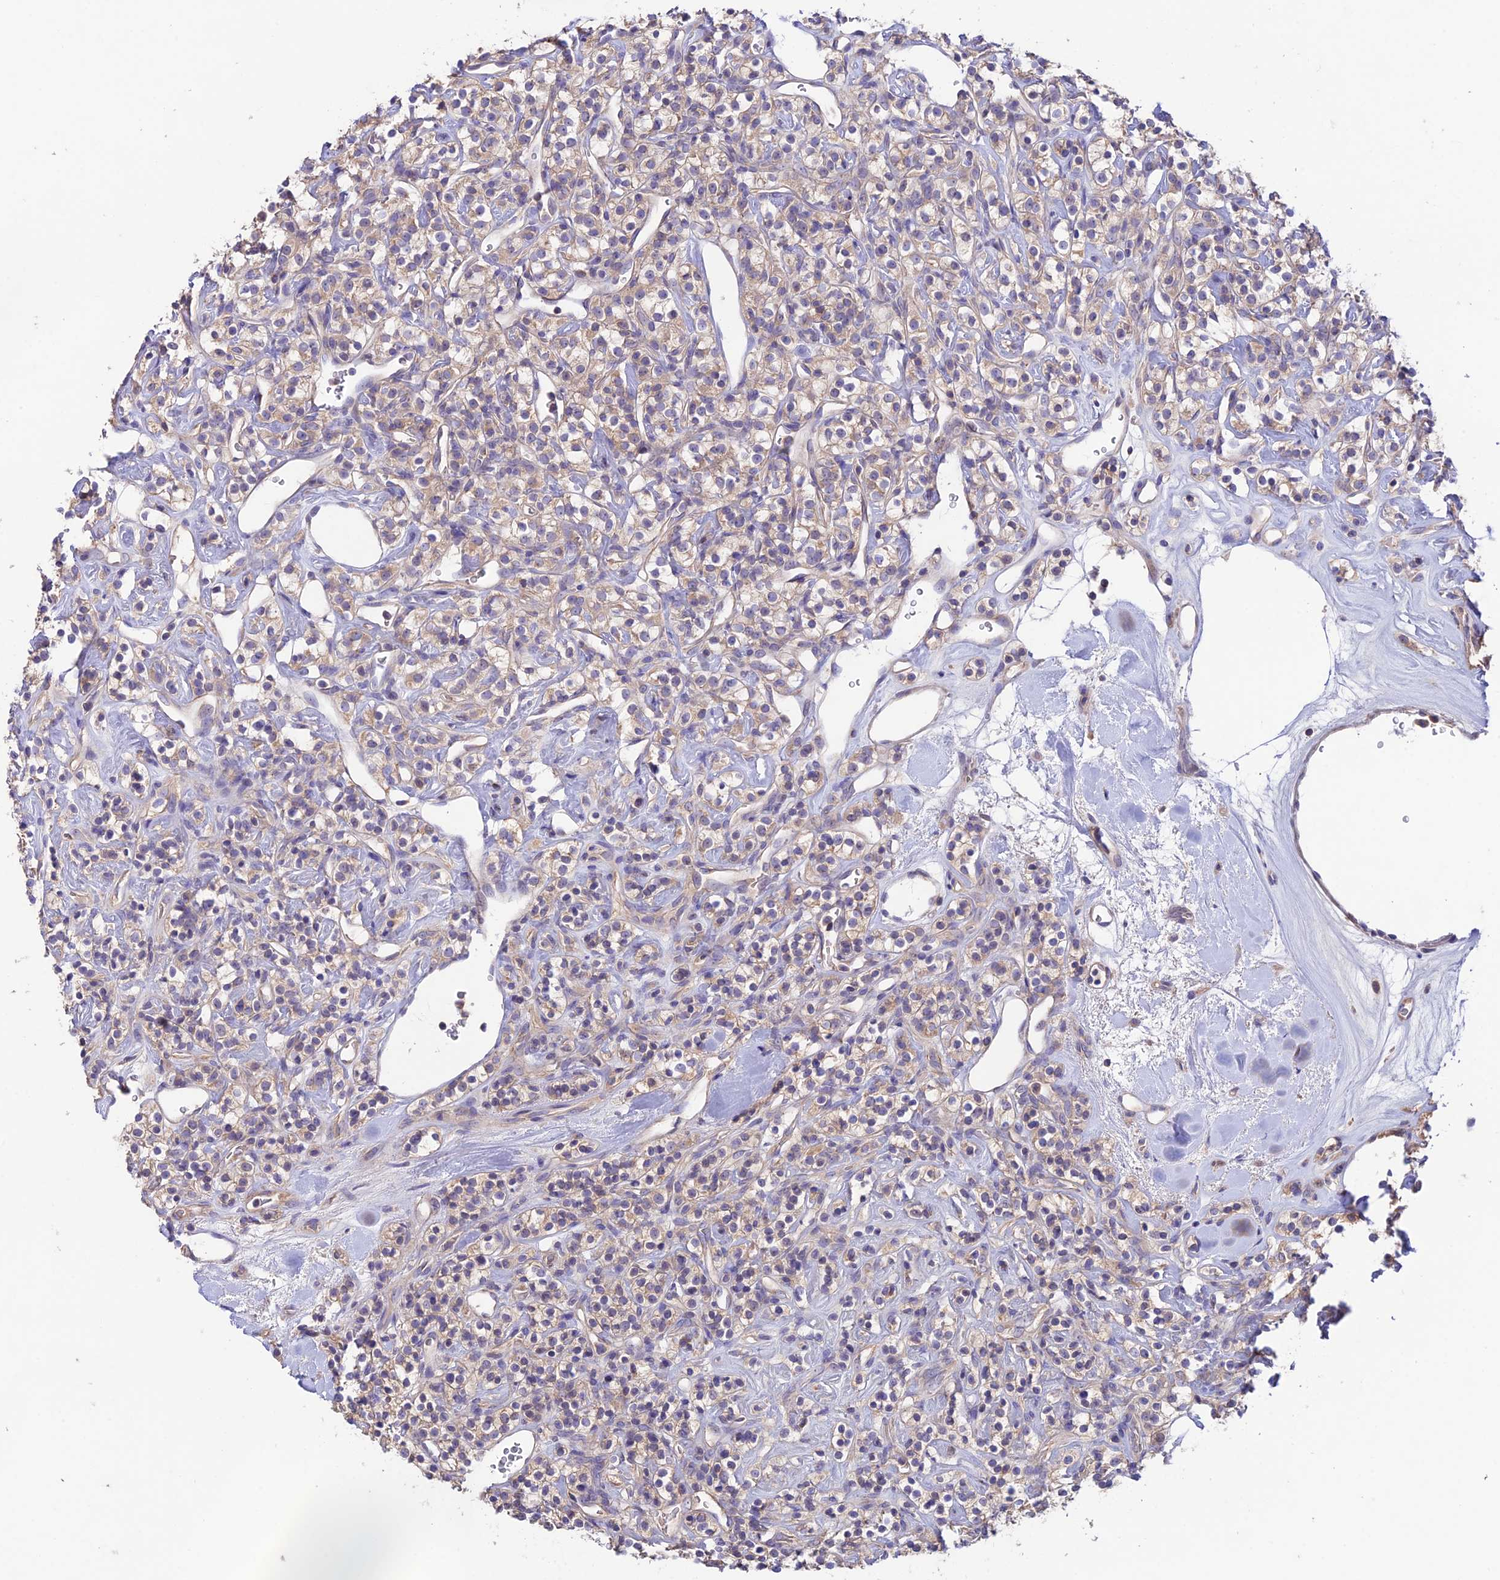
{"staining": {"intensity": "weak", "quantity": "25%-75%", "location": "cytoplasmic/membranous"}, "tissue": "renal cancer", "cell_type": "Tumor cells", "image_type": "cancer", "snomed": [{"axis": "morphology", "description": "Adenocarcinoma, NOS"}, {"axis": "topography", "description": "Kidney"}], "caption": "Renal cancer (adenocarcinoma) tissue demonstrates weak cytoplasmic/membranous positivity in approximately 25%-75% of tumor cells", "gene": "BRME1", "patient": {"sex": "male", "age": 77}}